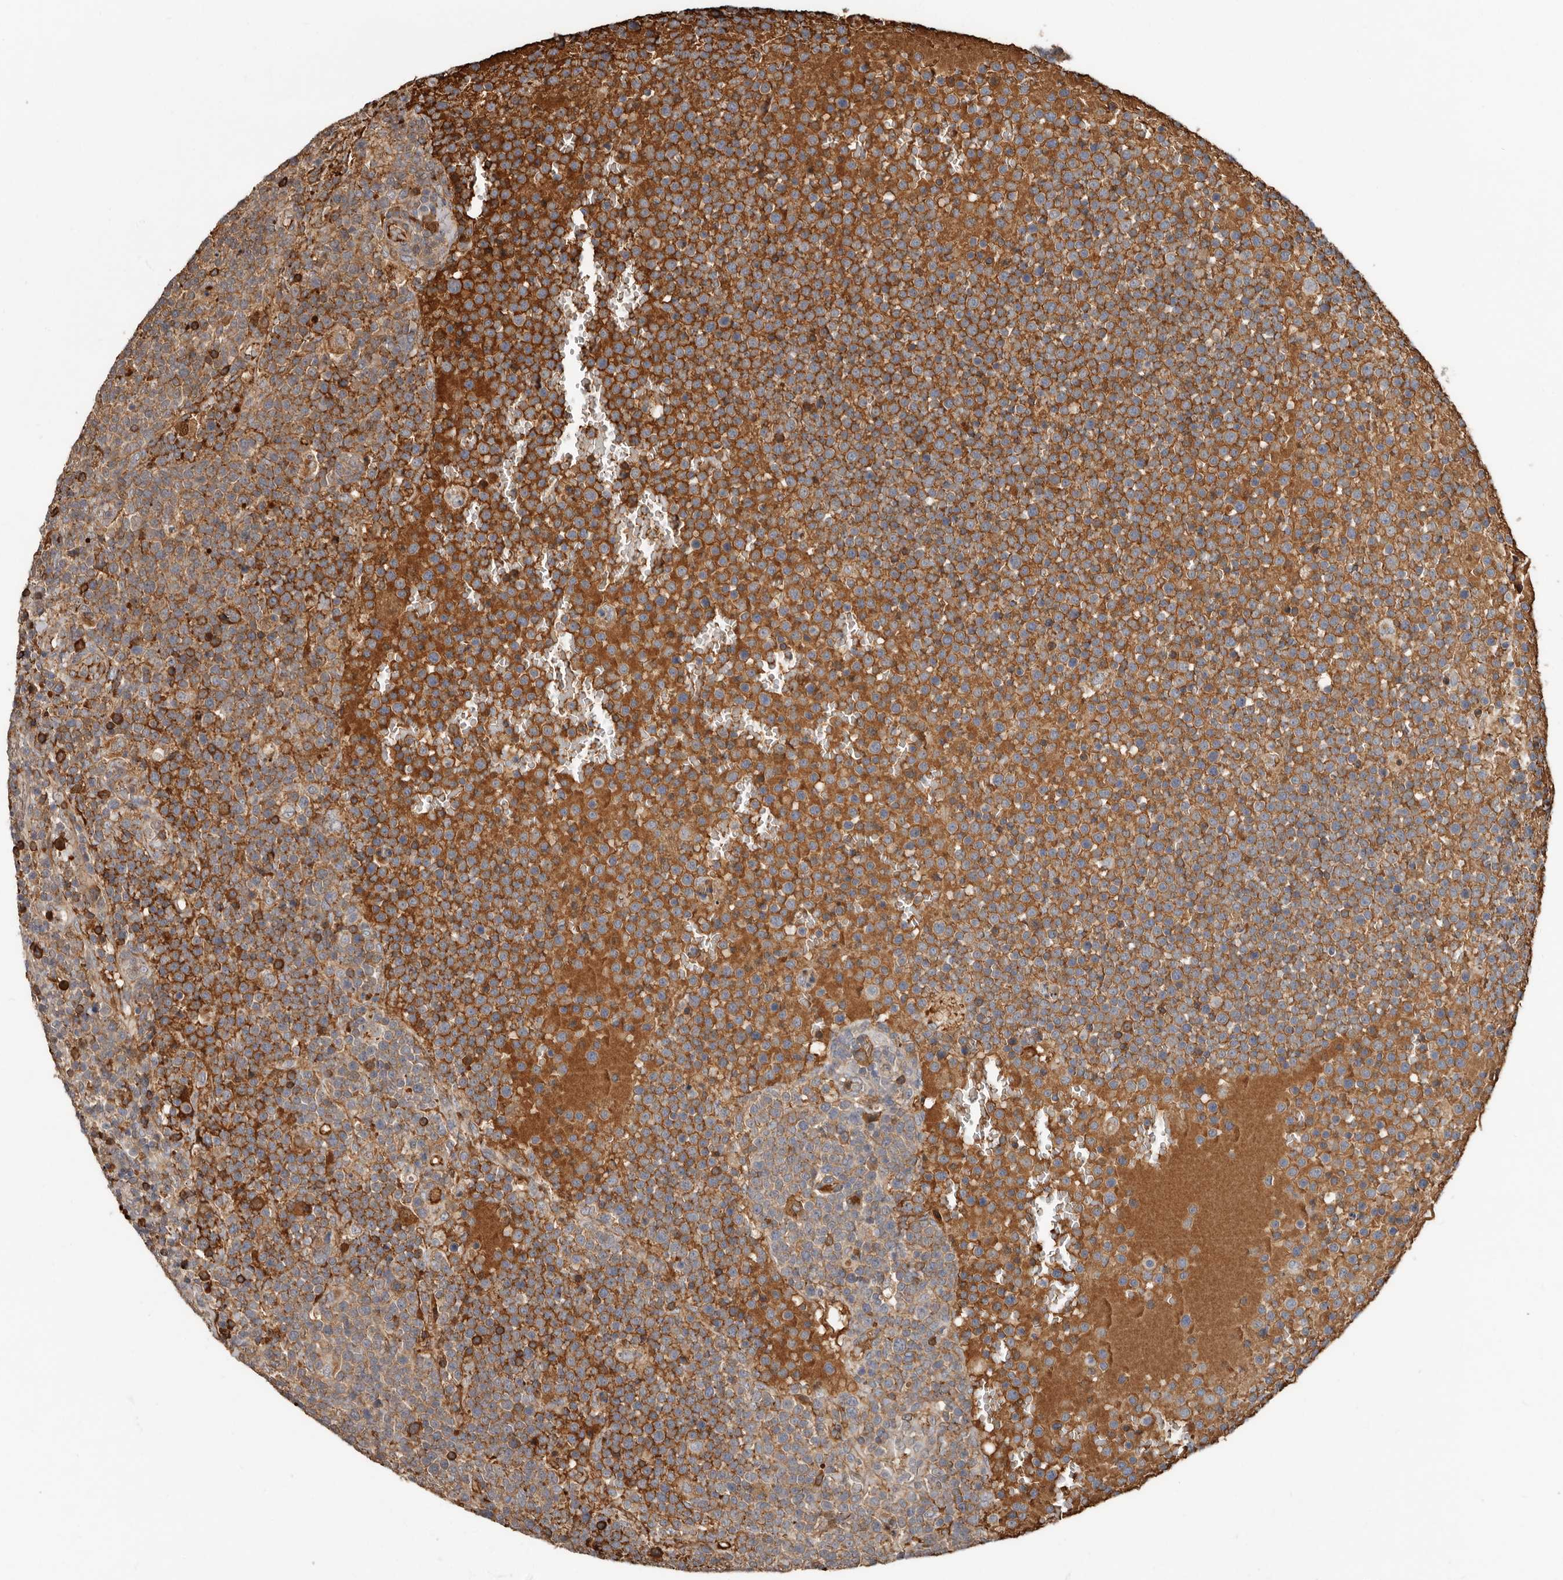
{"staining": {"intensity": "weak", "quantity": "25%-75%", "location": "cytoplasmic/membranous"}, "tissue": "lymphoma", "cell_type": "Tumor cells", "image_type": "cancer", "snomed": [{"axis": "morphology", "description": "Malignant lymphoma, non-Hodgkin's type, High grade"}, {"axis": "topography", "description": "Lymph node"}], "caption": "High-magnification brightfield microscopy of lymphoma stained with DAB (3,3'-diaminobenzidine) (brown) and counterstained with hematoxylin (blue). tumor cells exhibit weak cytoplasmic/membranous expression is present in about25%-75% of cells.", "gene": "LRGUK", "patient": {"sex": "male", "age": 61}}